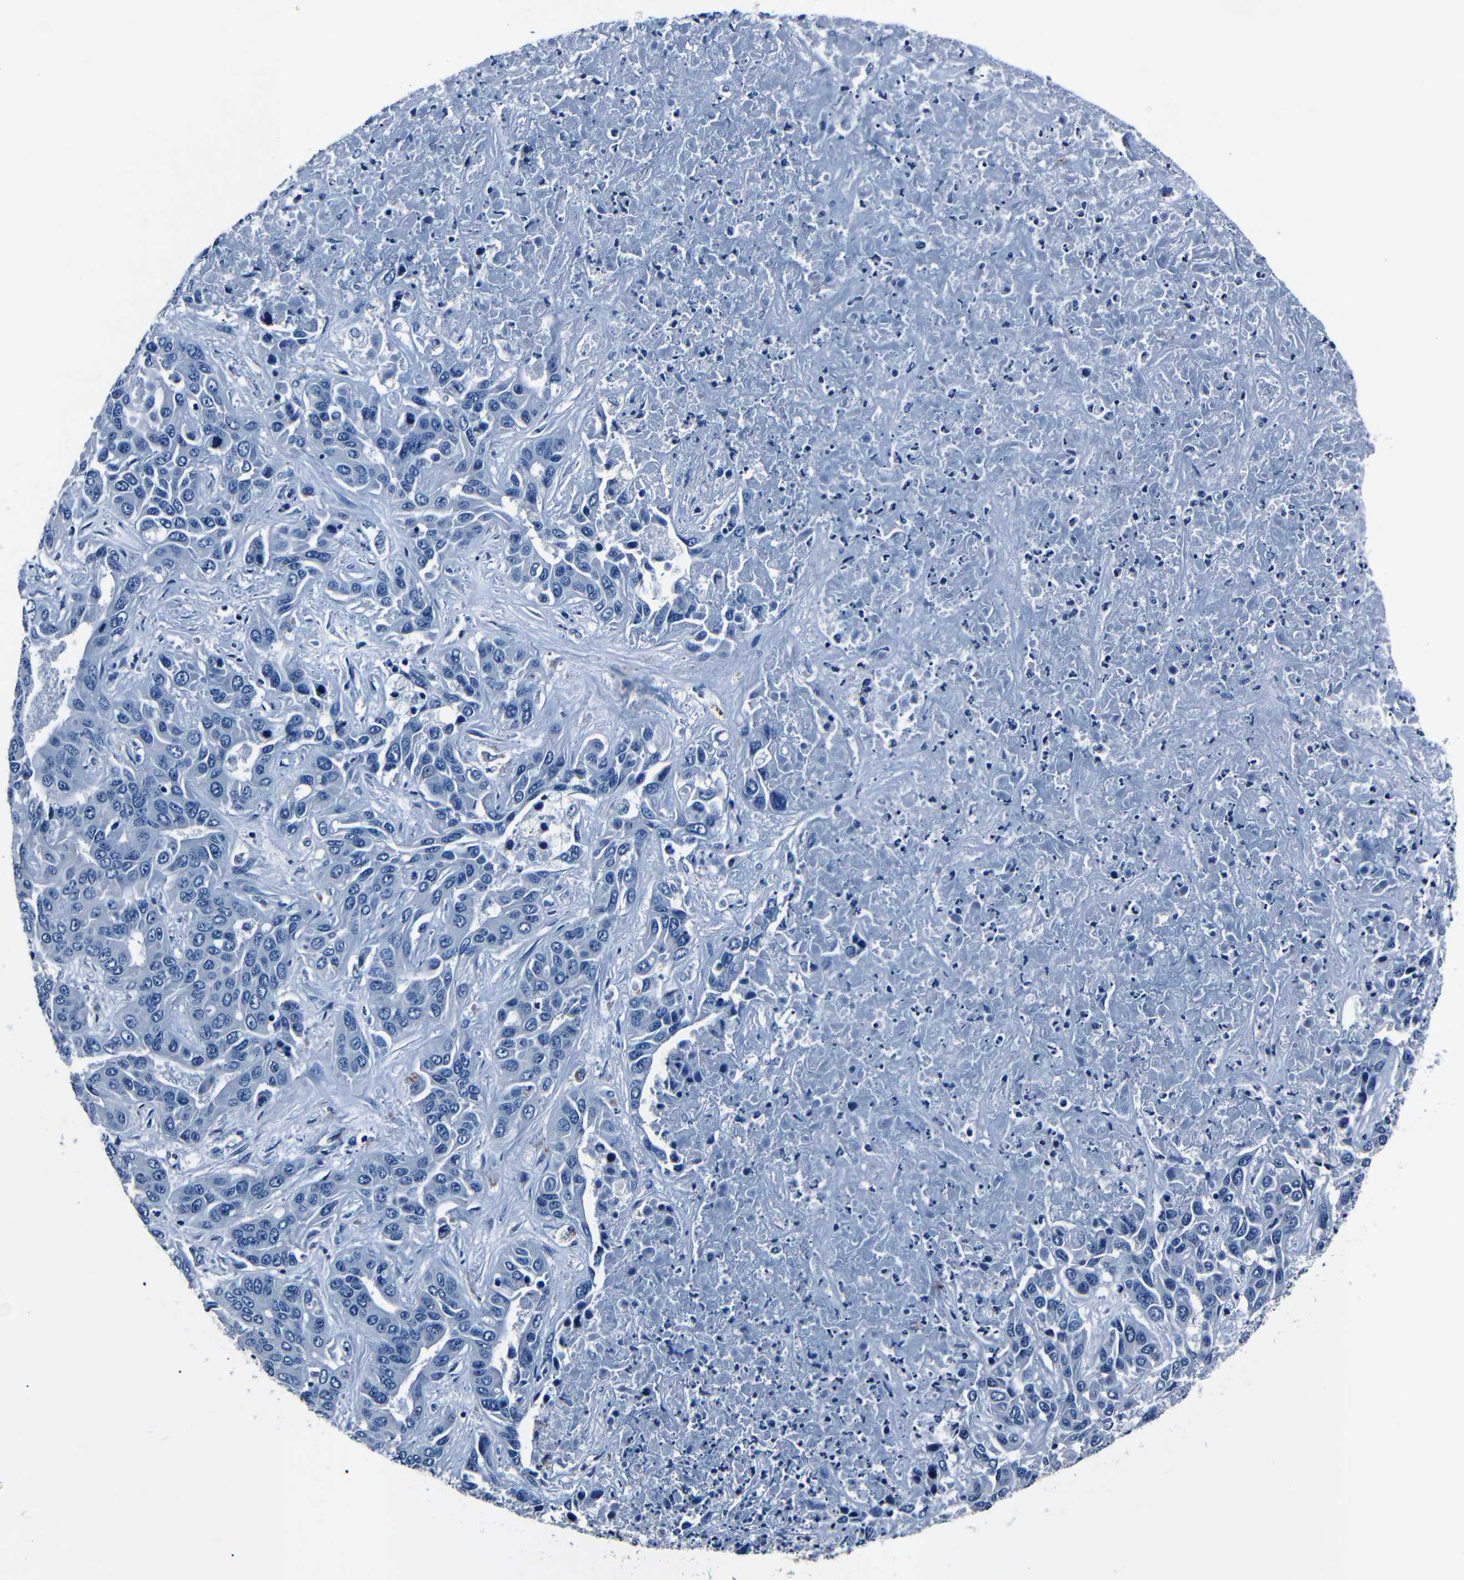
{"staining": {"intensity": "negative", "quantity": "none", "location": "none"}, "tissue": "liver cancer", "cell_type": "Tumor cells", "image_type": "cancer", "snomed": [{"axis": "morphology", "description": "Cholangiocarcinoma"}, {"axis": "topography", "description": "Liver"}], "caption": "Liver cancer (cholangiocarcinoma) stained for a protein using immunohistochemistry shows no positivity tumor cells.", "gene": "NCMAP", "patient": {"sex": "female", "age": 52}}